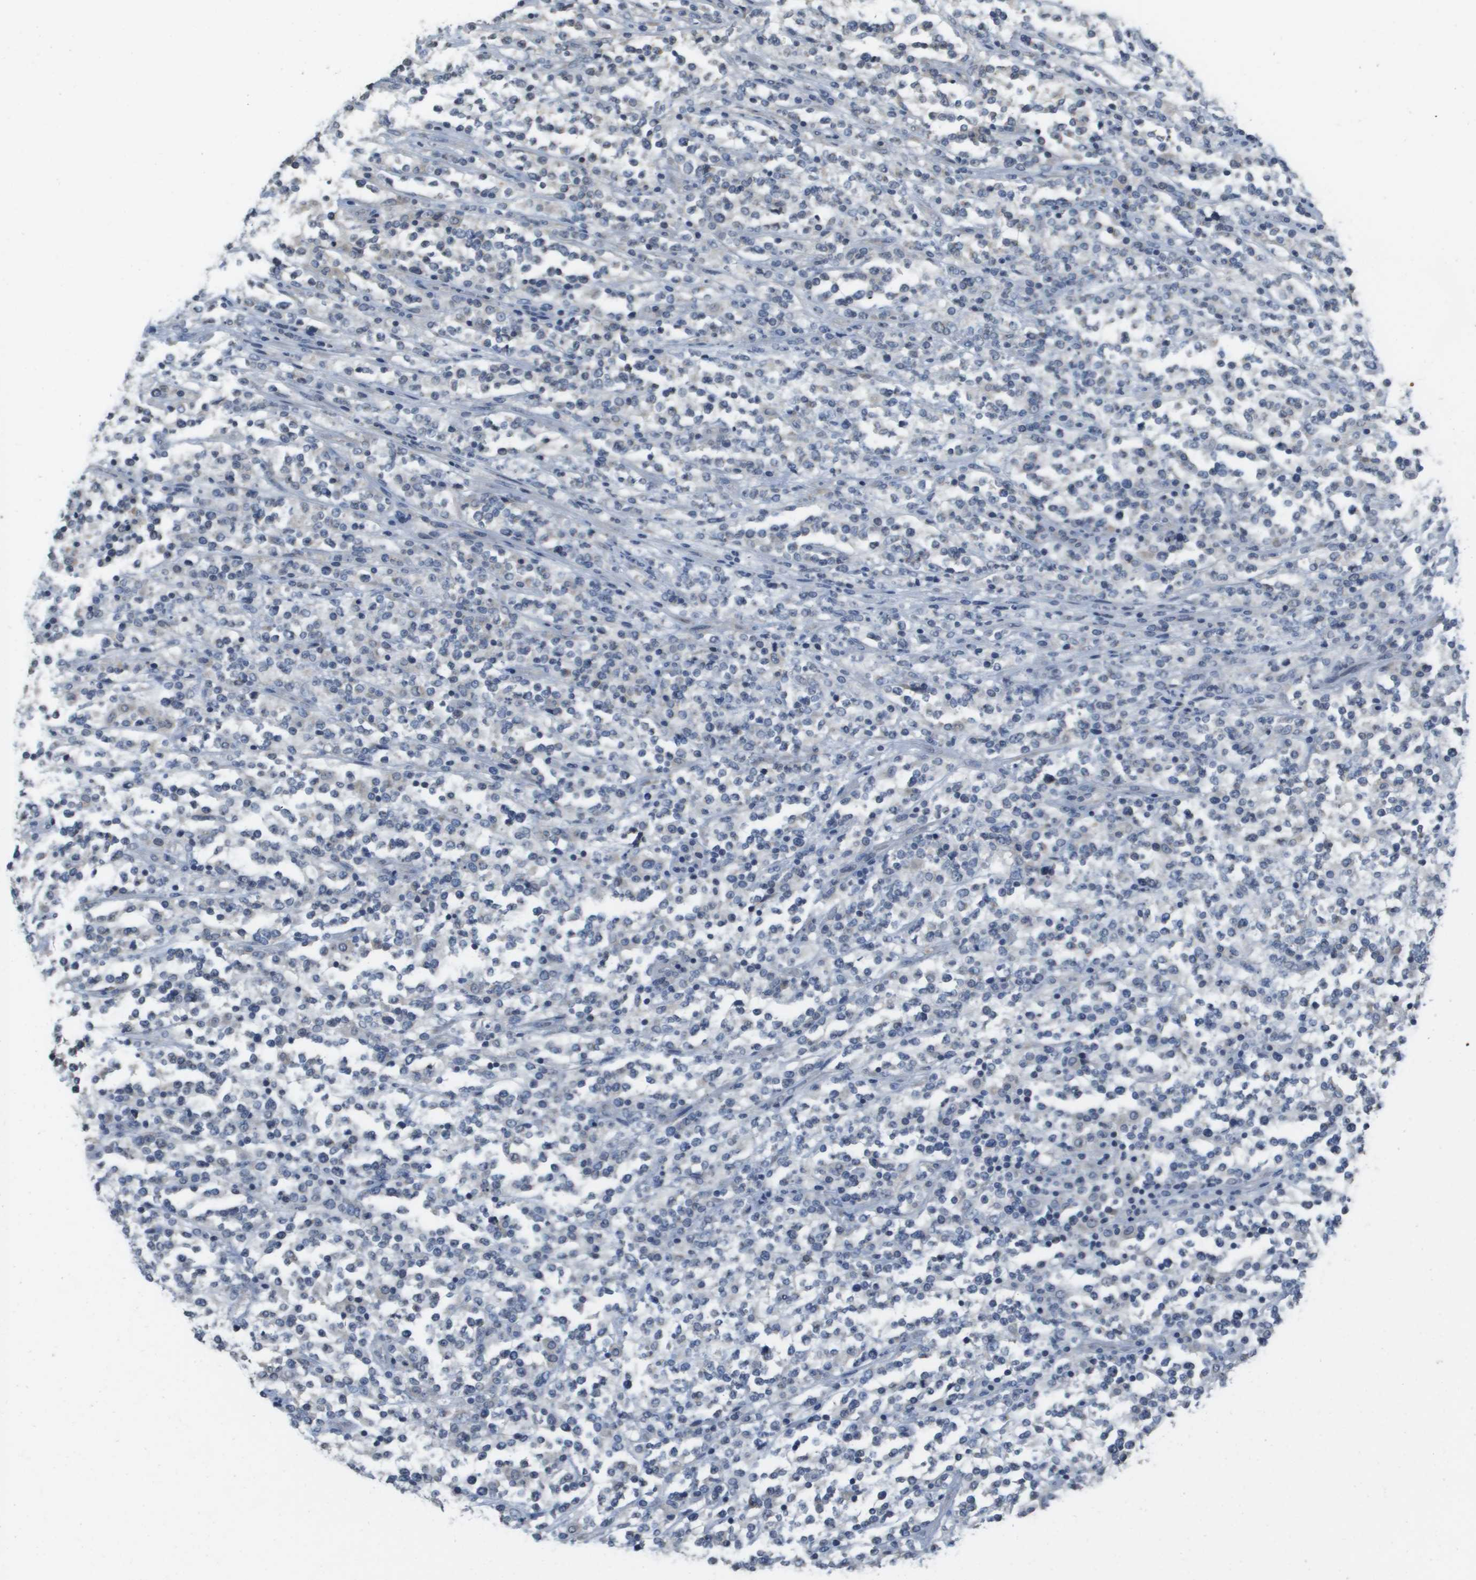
{"staining": {"intensity": "negative", "quantity": "none", "location": "none"}, "tissue": "lymphoma", "cell_type": "Tumor cells", "image_type": "cancer", "snomed": [{"axis": "morphology", "description": "Malignant lymphoma, non-Hodgkin's type, High grade"}, {"axis": "topography", "description": "Soft tissue"}], "caption": "Immunohistochemistry (IHC) image of human lymphoma stained for a protein (brown), which exhibits no expression in tumor cells.", "gene": "CAPN11", "patient": {"sex": "male", "age": 18}}